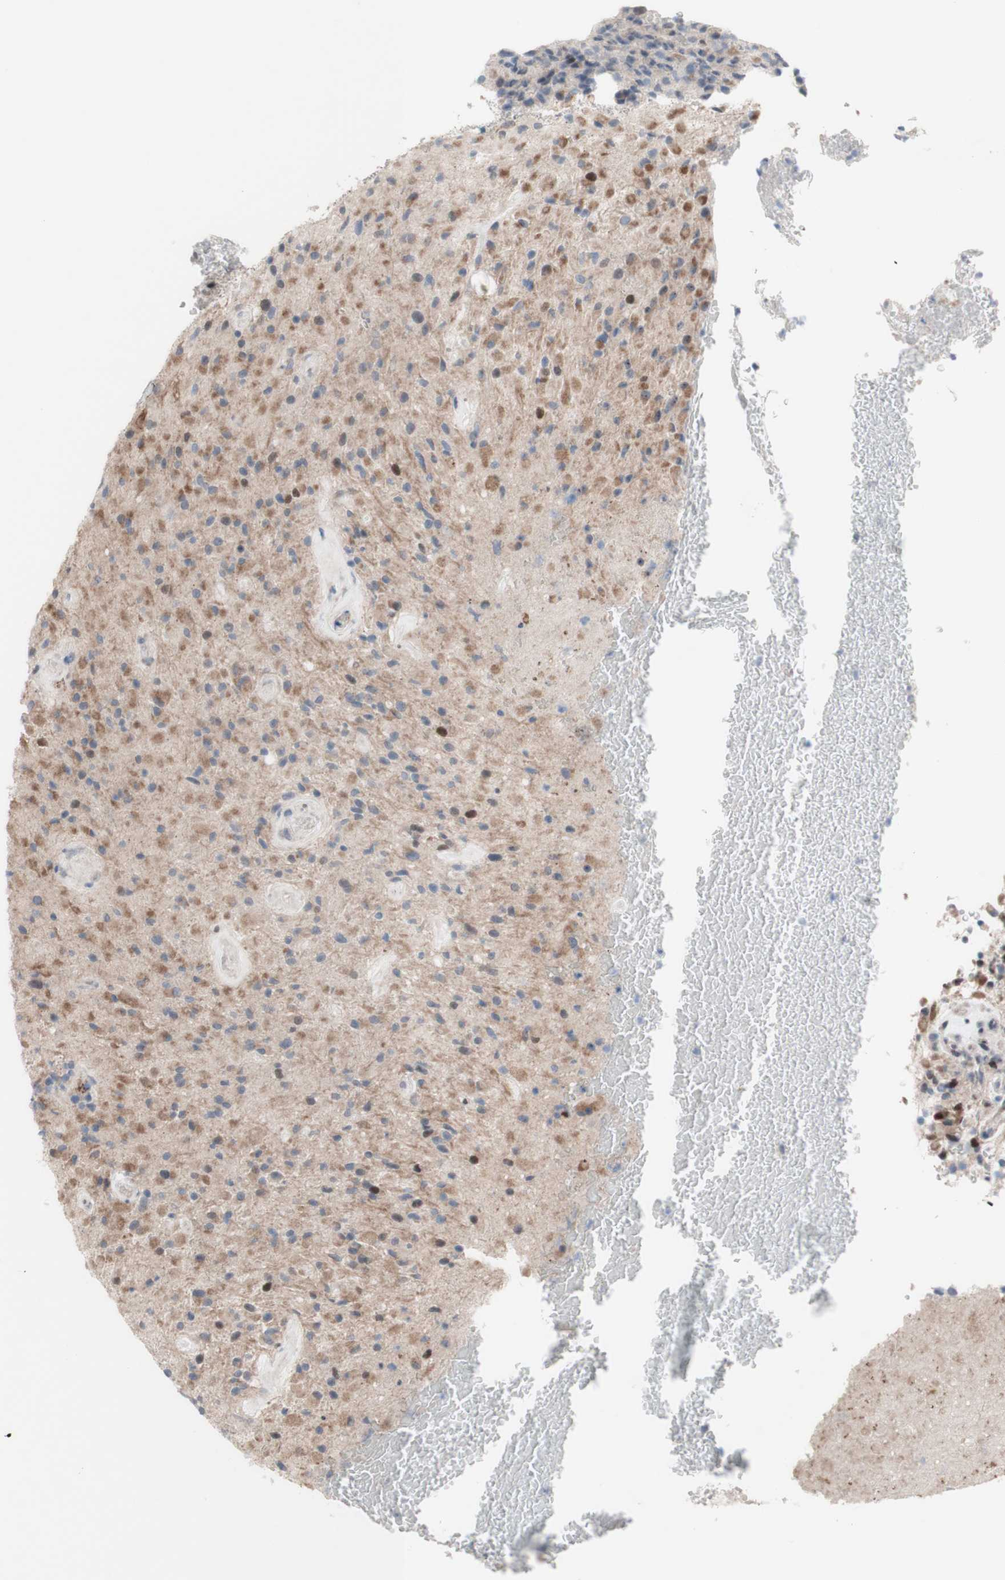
{"staining": {"intensity": "weak", "quantity": "<25%", "location": "cytoplasmic/membranous,nuclear"}, "tissue": "glioma", "cell_type": "Tumor cells", "image_type": "cancer", "snomed": [{"axis": "morphology", "description": "Glioma, malignant, High grade"}, {"axis": "topography", "description": "Brain"}], "caption": "High power microscopy micrograph of an immunohistochemistry image of high-grade glioma (malignant), revealing no significant staining in tumor cells.", "gene": "PHTF2", "patient": {"sex": "male", "age": 71}}